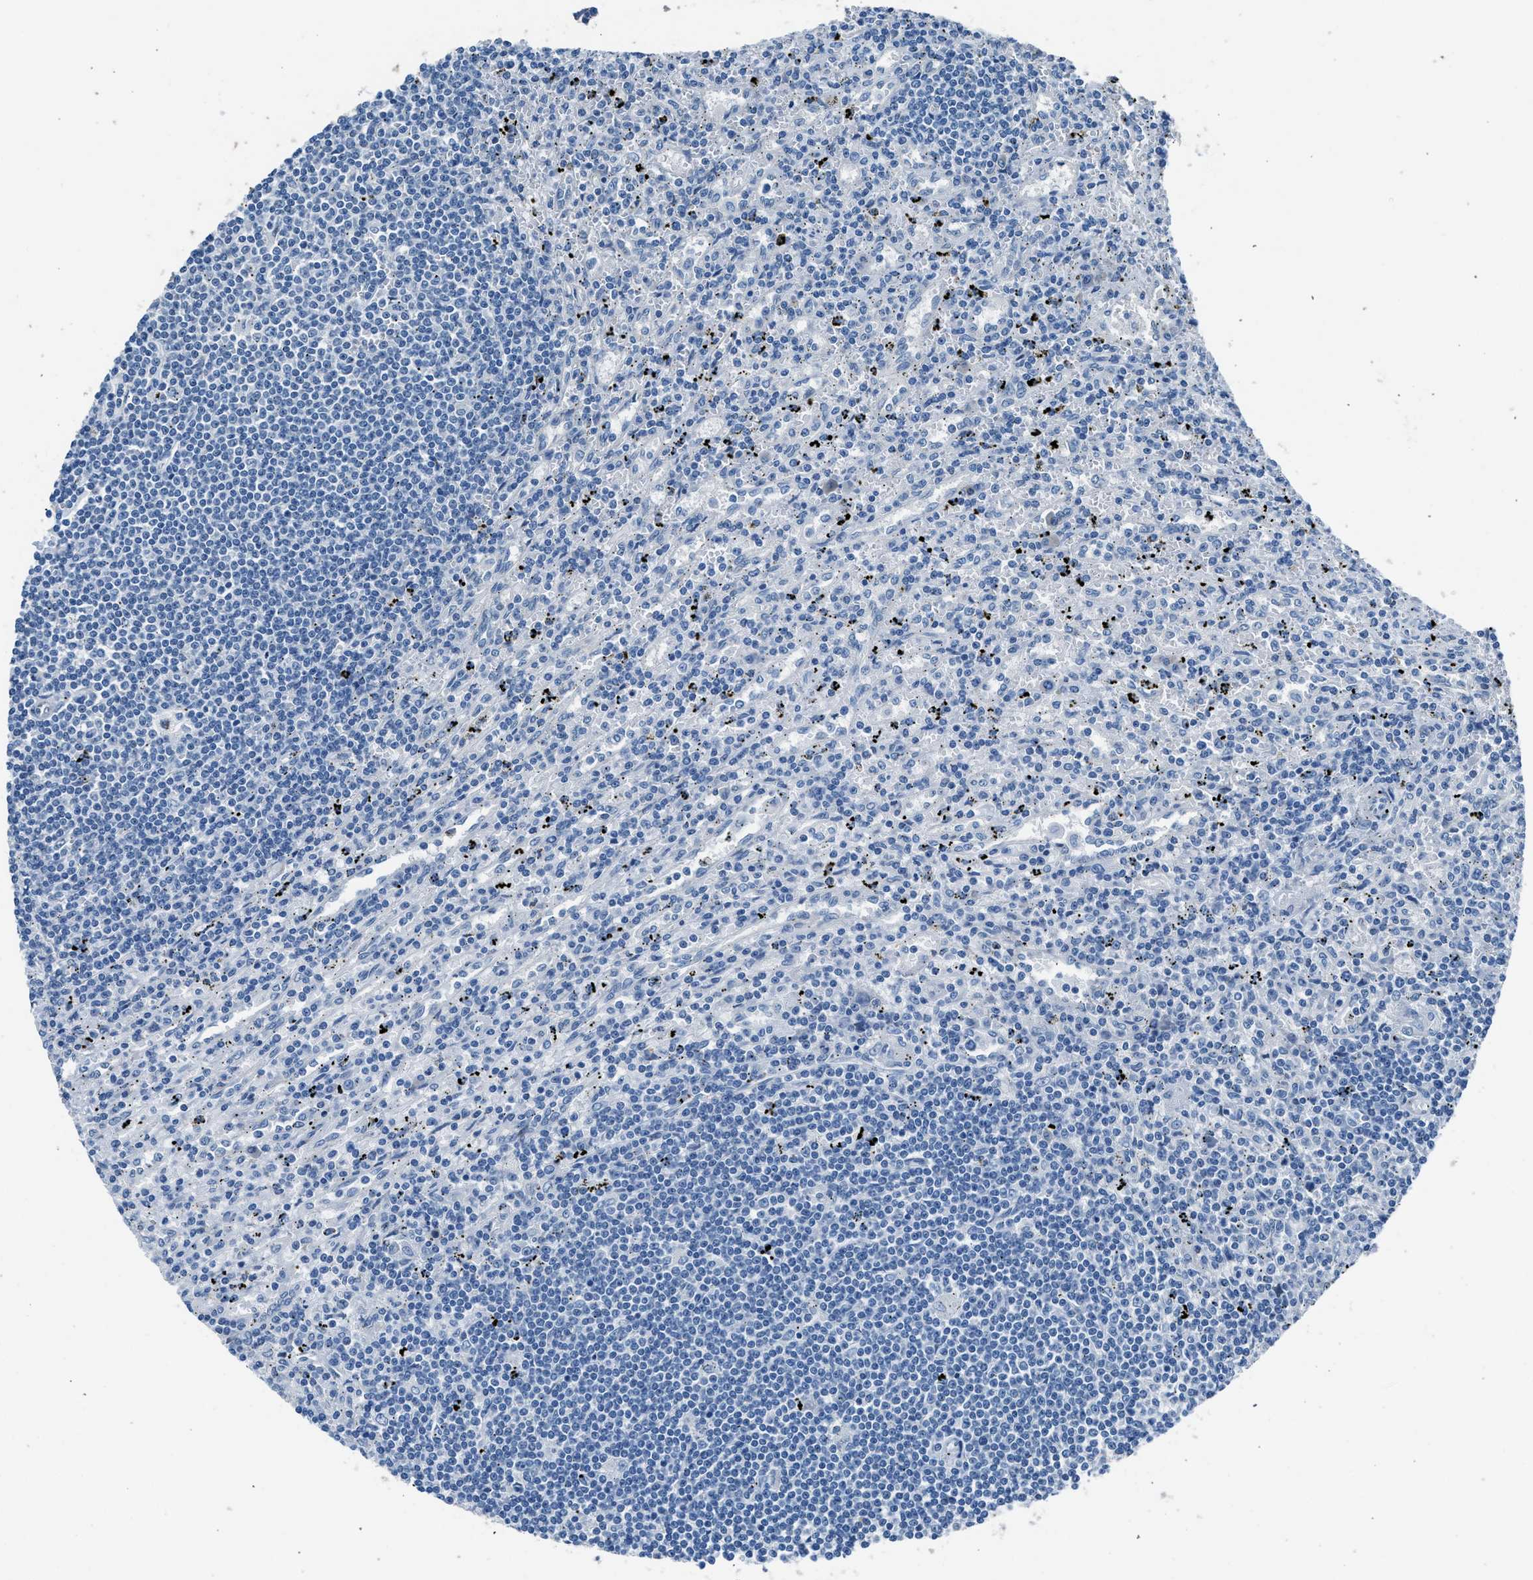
{"staining": {"intensity": "negative", "quantity": "none", "location": "none"}, "tissue": "lymphoma", "cell_type": "Tumor cells", "image_type": "cancer", "snomed": [{"axis": "morphology", "description": "Malignant lymphoma, non-Hodgkin's type, Low grade"}, {"axis": "topography", "description": "Spleen"}], "caption": "A high-resolution micrograph shows immunohistochemistry staining of lymphoma, which shows no significant positivity in tumor cells. (DAB immunohistochemistry (IHC) visualized using brightfield microscopy, high magnification).", "gene": "RNF41", "patient": {"sex": "male", "age": 76}}